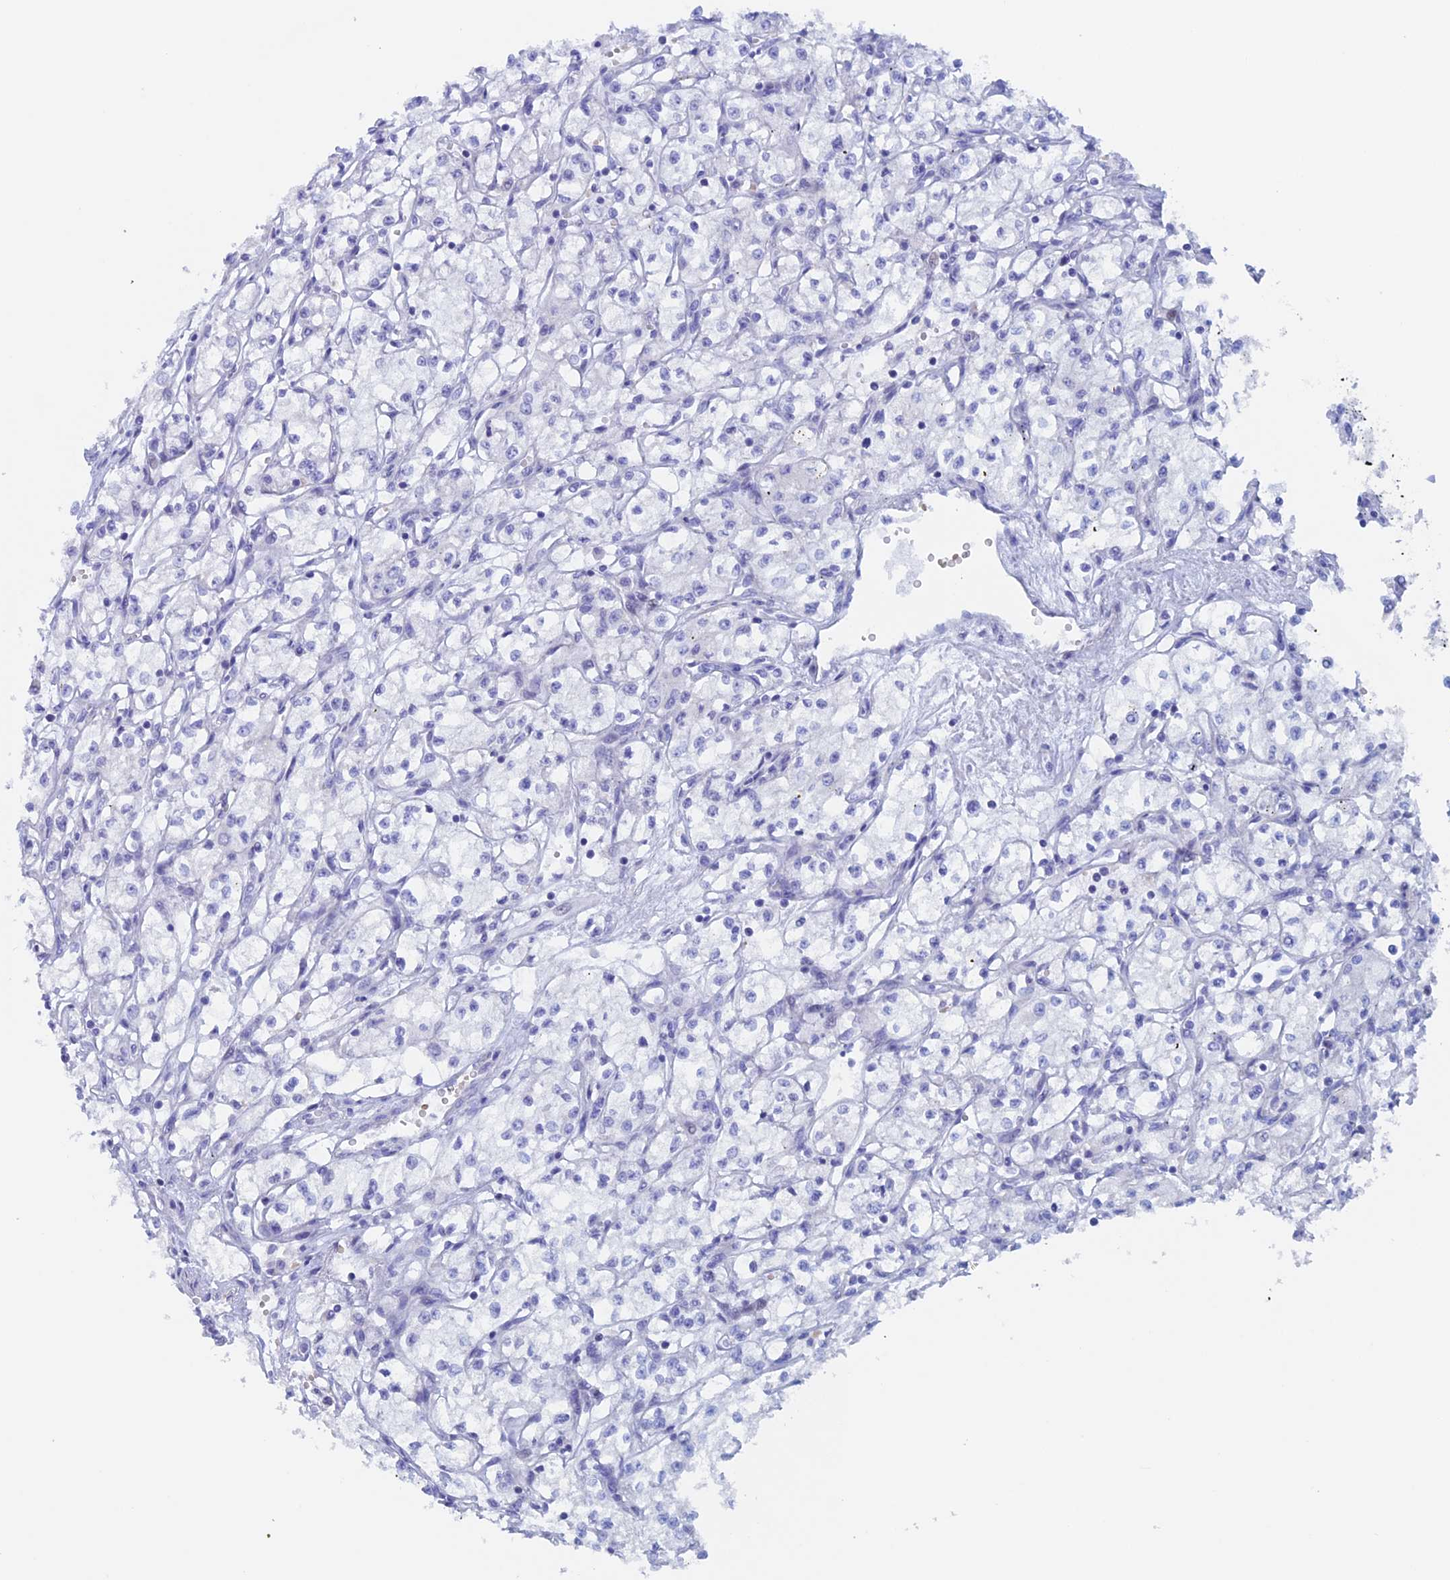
{"staining": {"intensity": "negative", "quantity": "none", "location": "none"}, "tissue": "renal cancer", "cell_type": "Tumor cells", "image_type": "cancer", "snomed": [{"axis": "morphology", "description": "Adenocarcinoma, NOS"}, {"axis": "topography", "description": "Kidney"}], "caption": "Tumor cells show no significant protein staining in renal cancer (adenocarcinoma).", "gene": "PSMC3IP", "patient": {"sex": "male", "age": 59}}